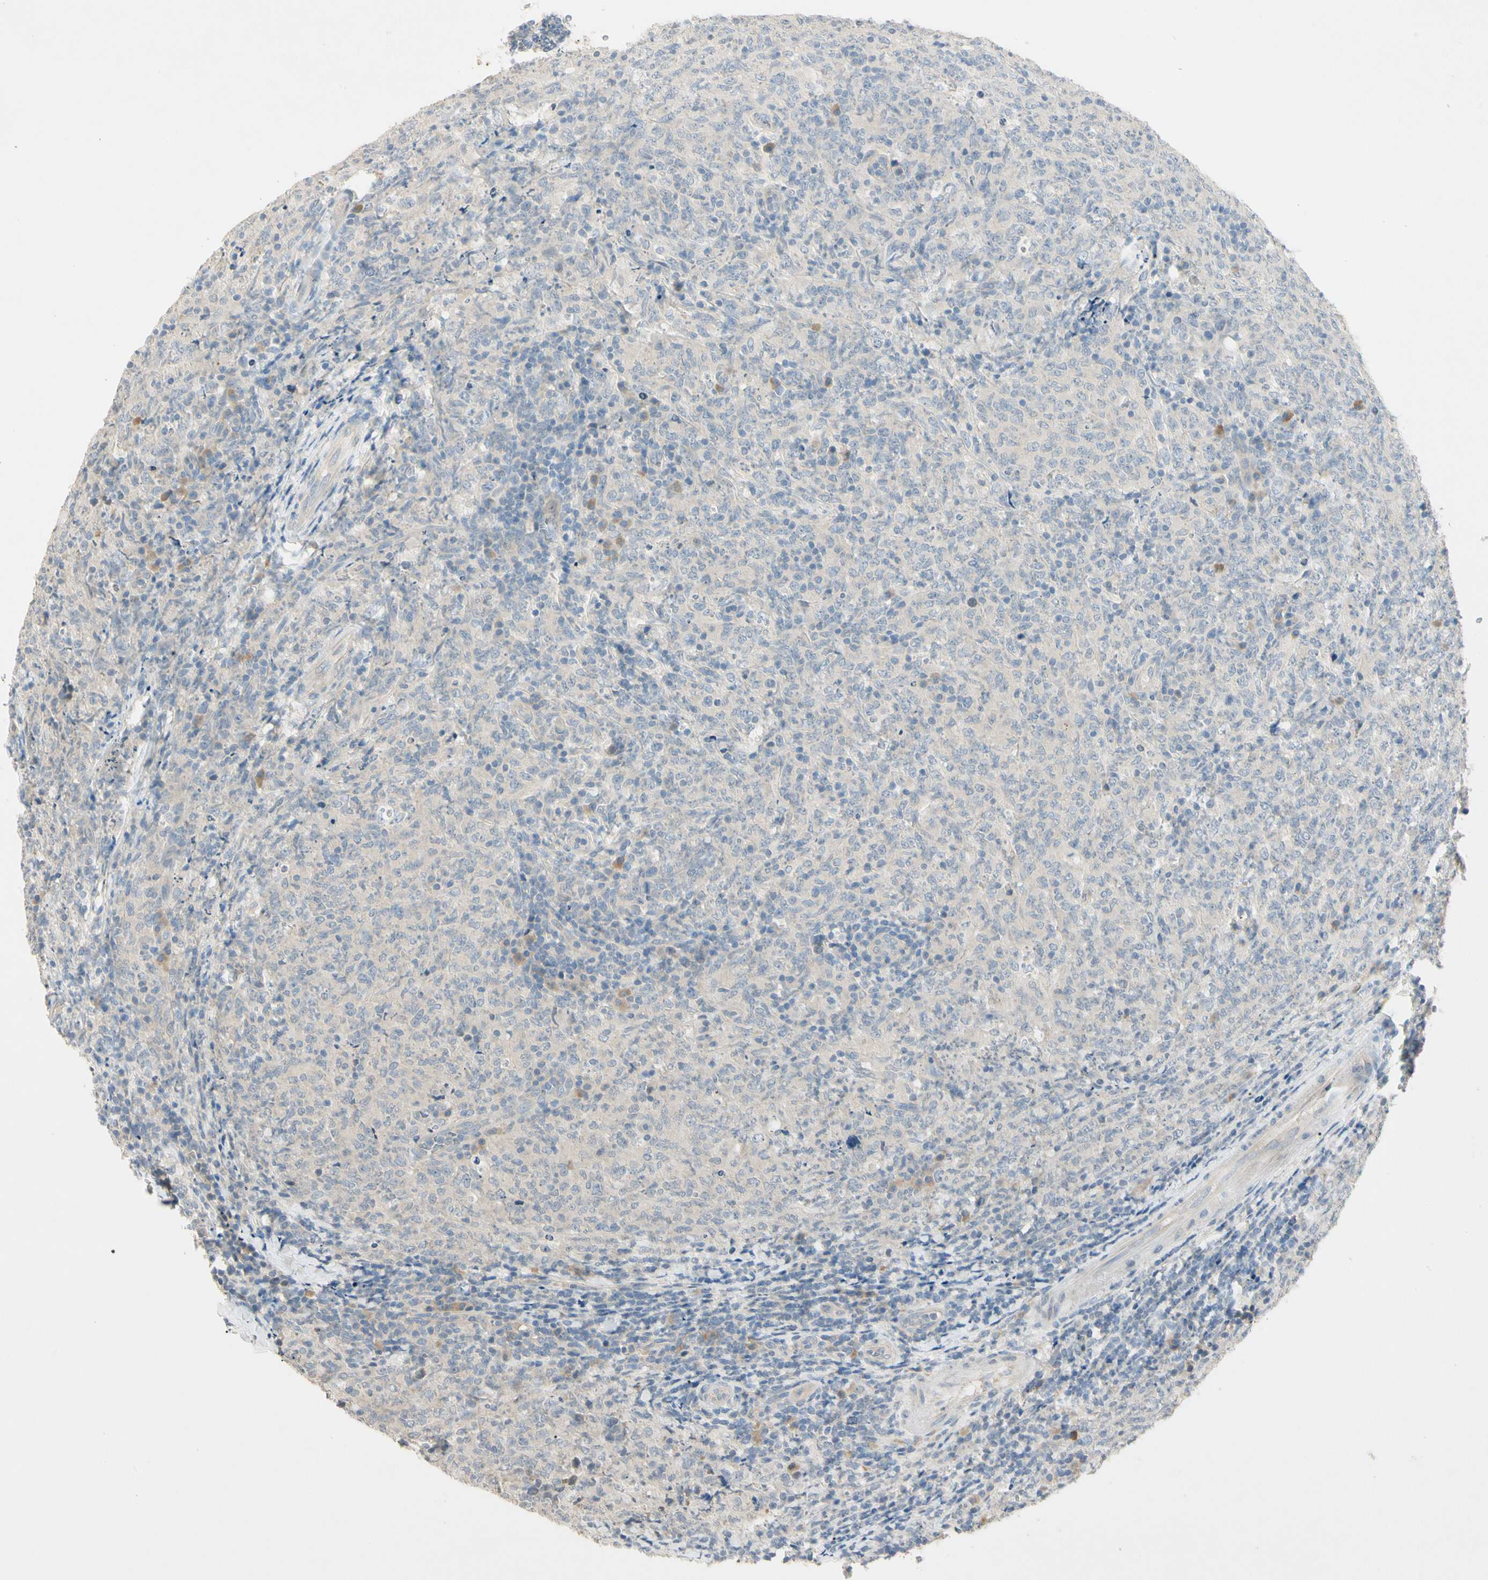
{"staining": {"intensity": "negative", "quantity": "none", "location": "none"}, "tissue": "lymphoma", "cell_type": "Tumor cells", "image_type": "cancer", "snomed": [{"axis": "morphology", "description": "Malignant lymphoma, non-Hodgkin's type, High grade"}, {"axis": "topography", "description": "Tonsil"}], "caption": "This is an IHC photomicrograph of malignant lymphoma, non-Hodgkin's type (high-grade). There is no expression in tumor cells.", "gene": "PRSS21", "patient": {"sex": "female", "age": 36}}